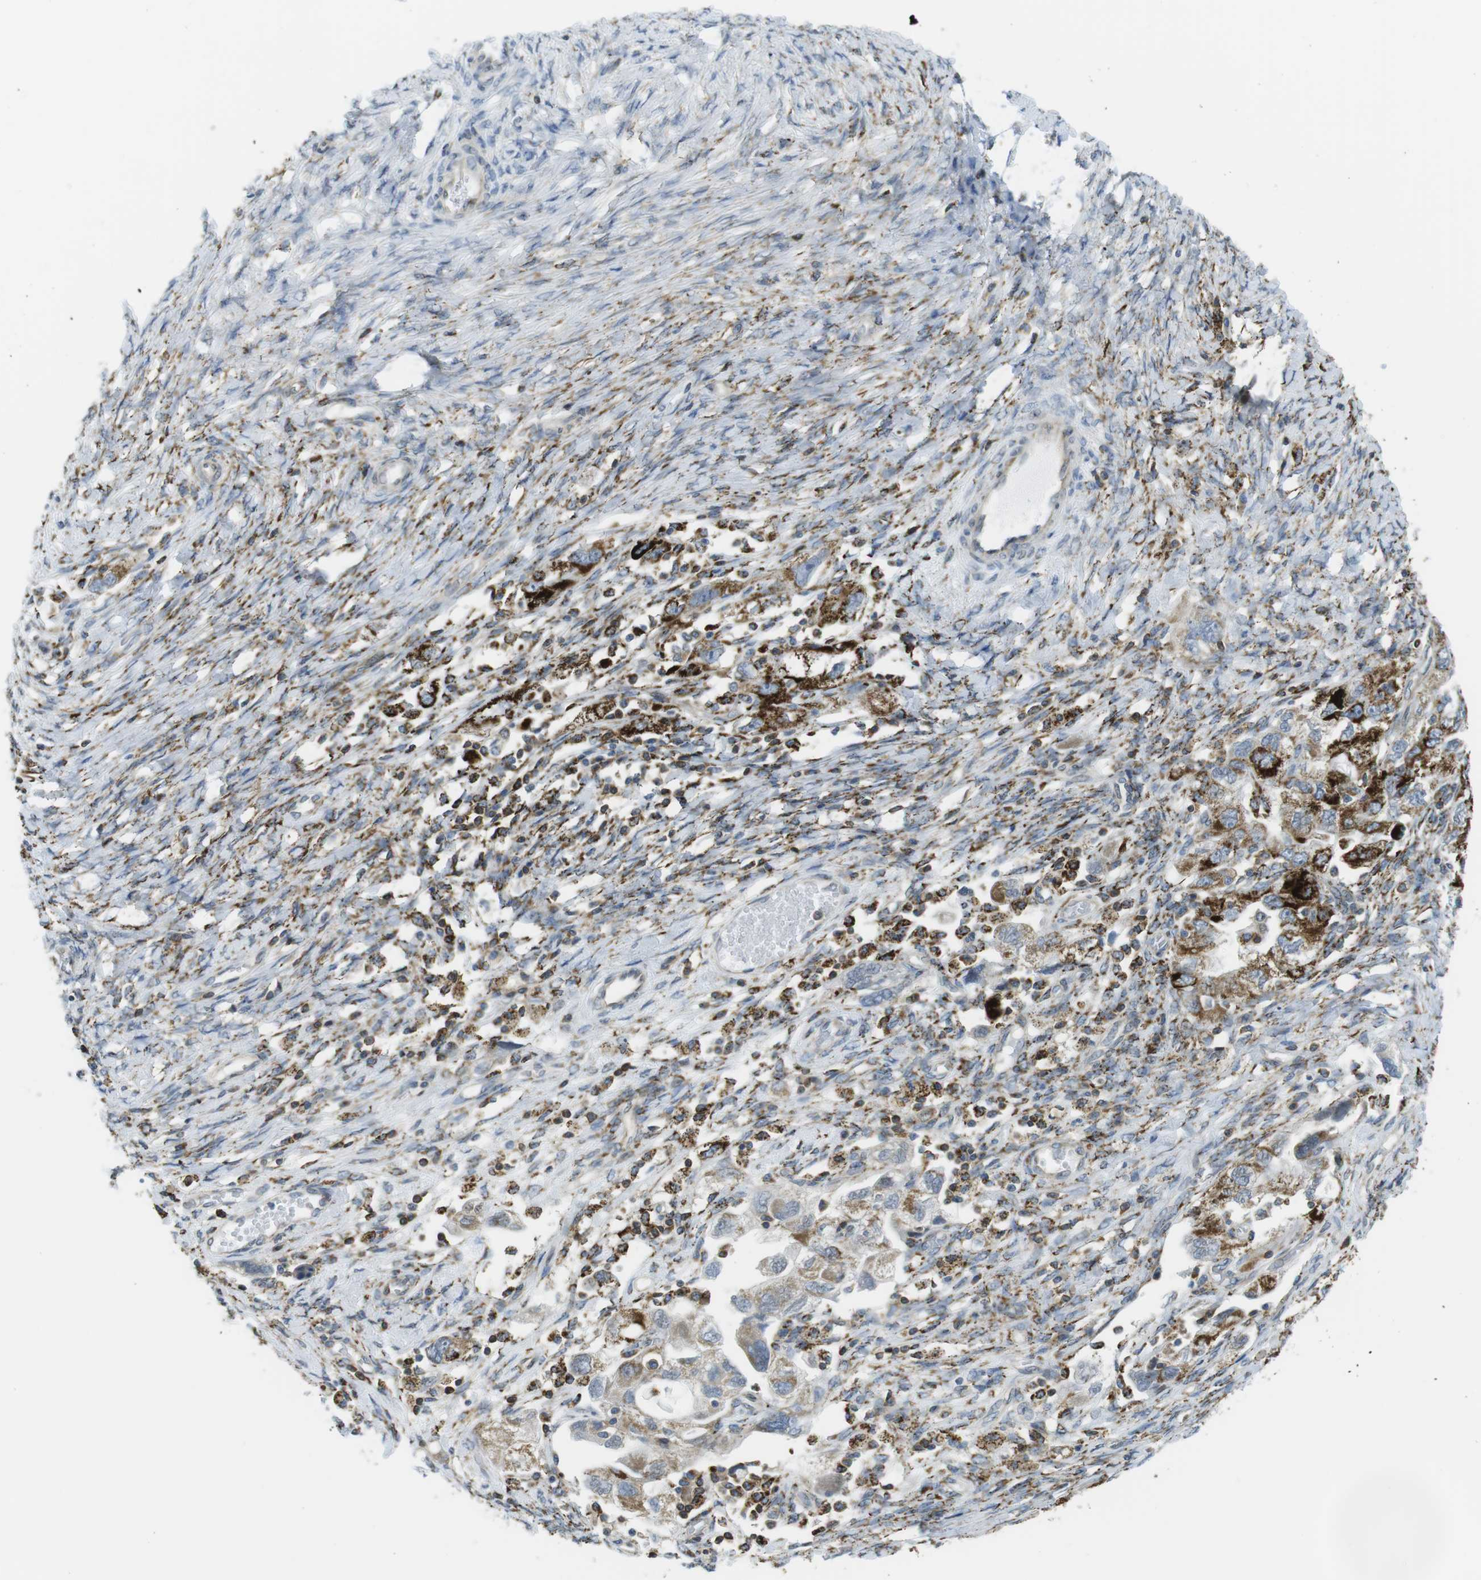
{"staining": {"intensity": "moderate", "quantity": ">75%", "location": "cytoplasmic/membranous"}, "tissue": "ovarian cancer", "cell_type": "Tumor cells", "image_type": "cancer", "snomed": [{"axis": "morphology", "description": "Carcinoma, NOS"}, {"axis": "morphology", "description": "Cystadenocarcinoma, serous, NOS"}, {"axis": "topography", "description": "Ovary"}], "caption": "Protein expression by IHC displays moderate cytoplasmic/membranous positivity in about >75% of tumor cells in ovarian cancer (carcinoma). (DAB IHC, brown staining for protein, blue staining for nuclei).", "gene": "KCNE3", "patient": {"sex": "female", "age": 69}}